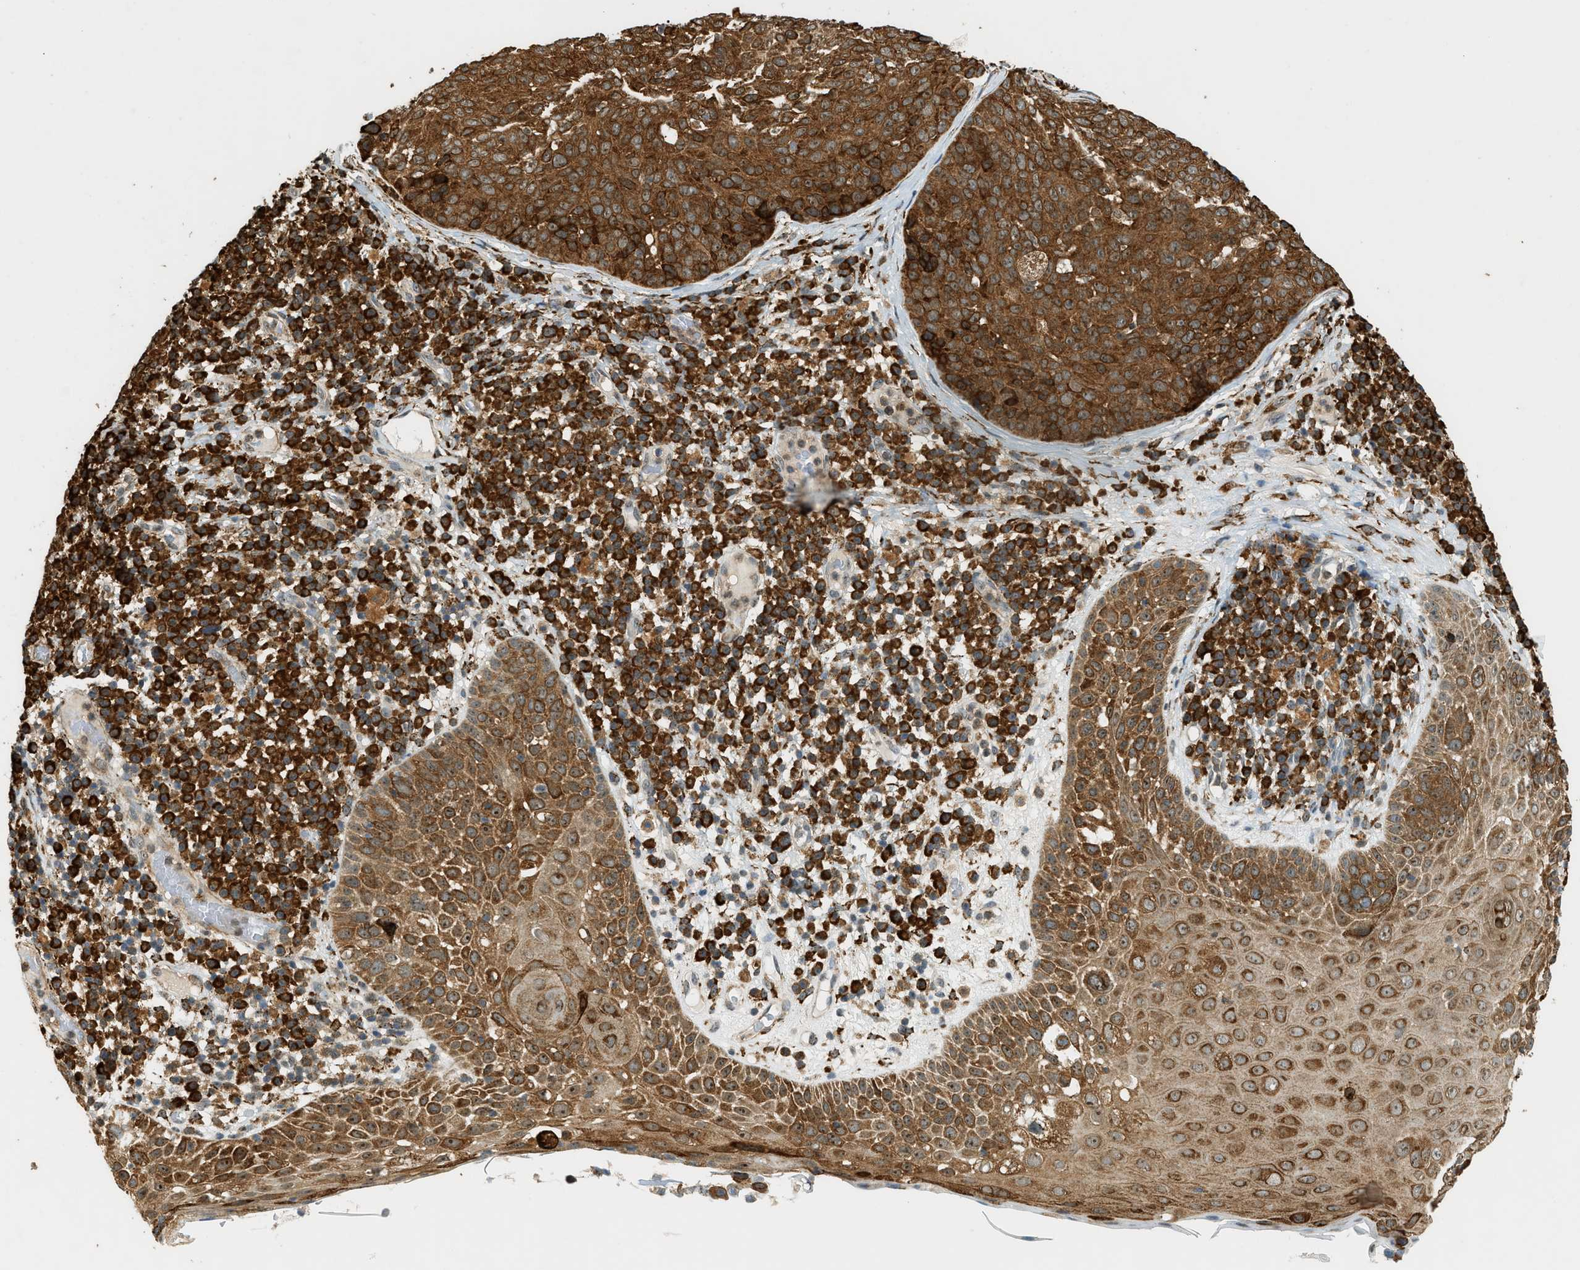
{"staining": {"intensity": "strong", "quantity": ">75%", "location": "cytoplasmic/membranous"}, "tissue": "skin cancer", "cell_type": "Tumor cells", "image_type": "cancer", "snomed": [{"axis": "morphology", "description": "Squamous cell carcinoma in situ, NOS"}, {"axis": "morphology", "description": "Squamous cell carcinoma, NOS"}, {"axis": "topography", "description": "Skin"}], "caption": "Skin squamous cell carcinoma was stained to show a protein in brown. There is high levels of strong cytoplasmic/membranous expression in approximately >75% of tumor cells. Immunohistochemistry (ihc) stains the protein in brown and the nuclei are stained blue.", "gene": "SEMA4D", "patient": {"sex": "male", "age": 93}}